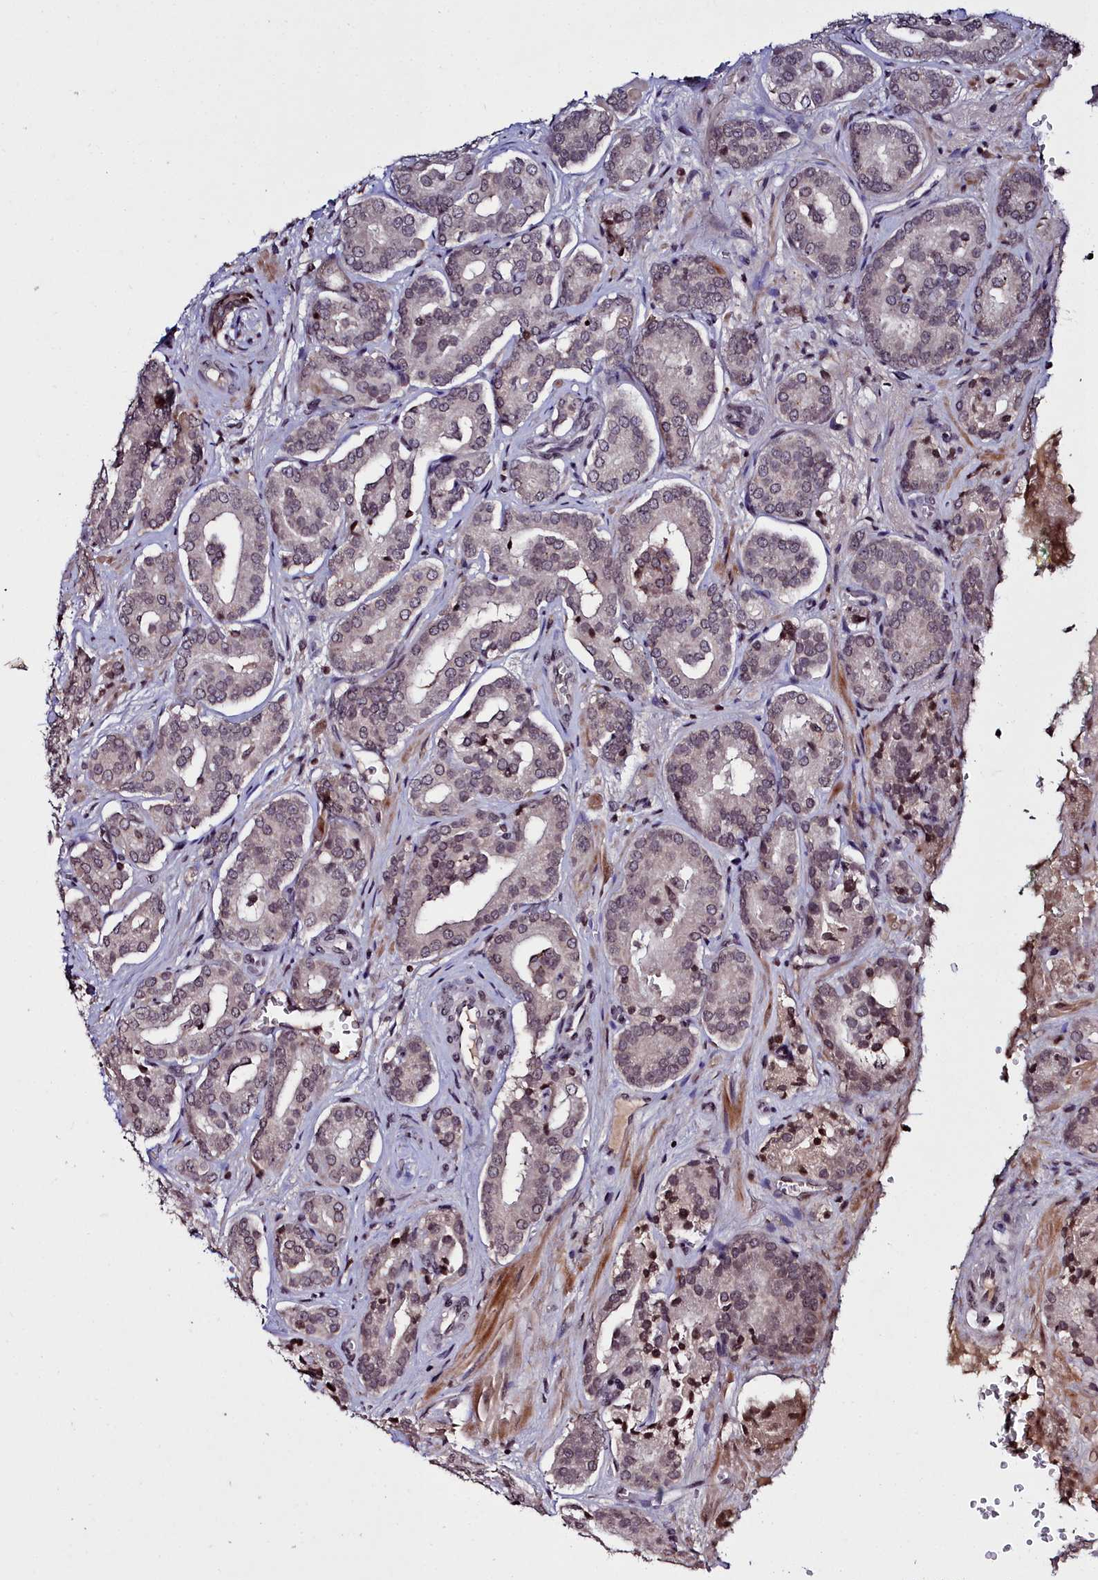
{"staining": {"intensity": "weak", "quantity": "25%-75%", "location": "nuclear"}, "tissue": "prostate cancer", "cell_type": "Tumor cells", "image_type": "cancer", "snomed": [{"axis": "morphology", "description": "Adenocarcinoma, High grade"}, {"axis": "topography", "description": "Prostate"}], "caption": "Protein staining exhibits weak nuclear positivity in about 25%-75% of tumor cells in adenocarcinoma (high-grade) (prostate).", "gene": "FZD4", "patient": {"sex": "male", "age": 66}}